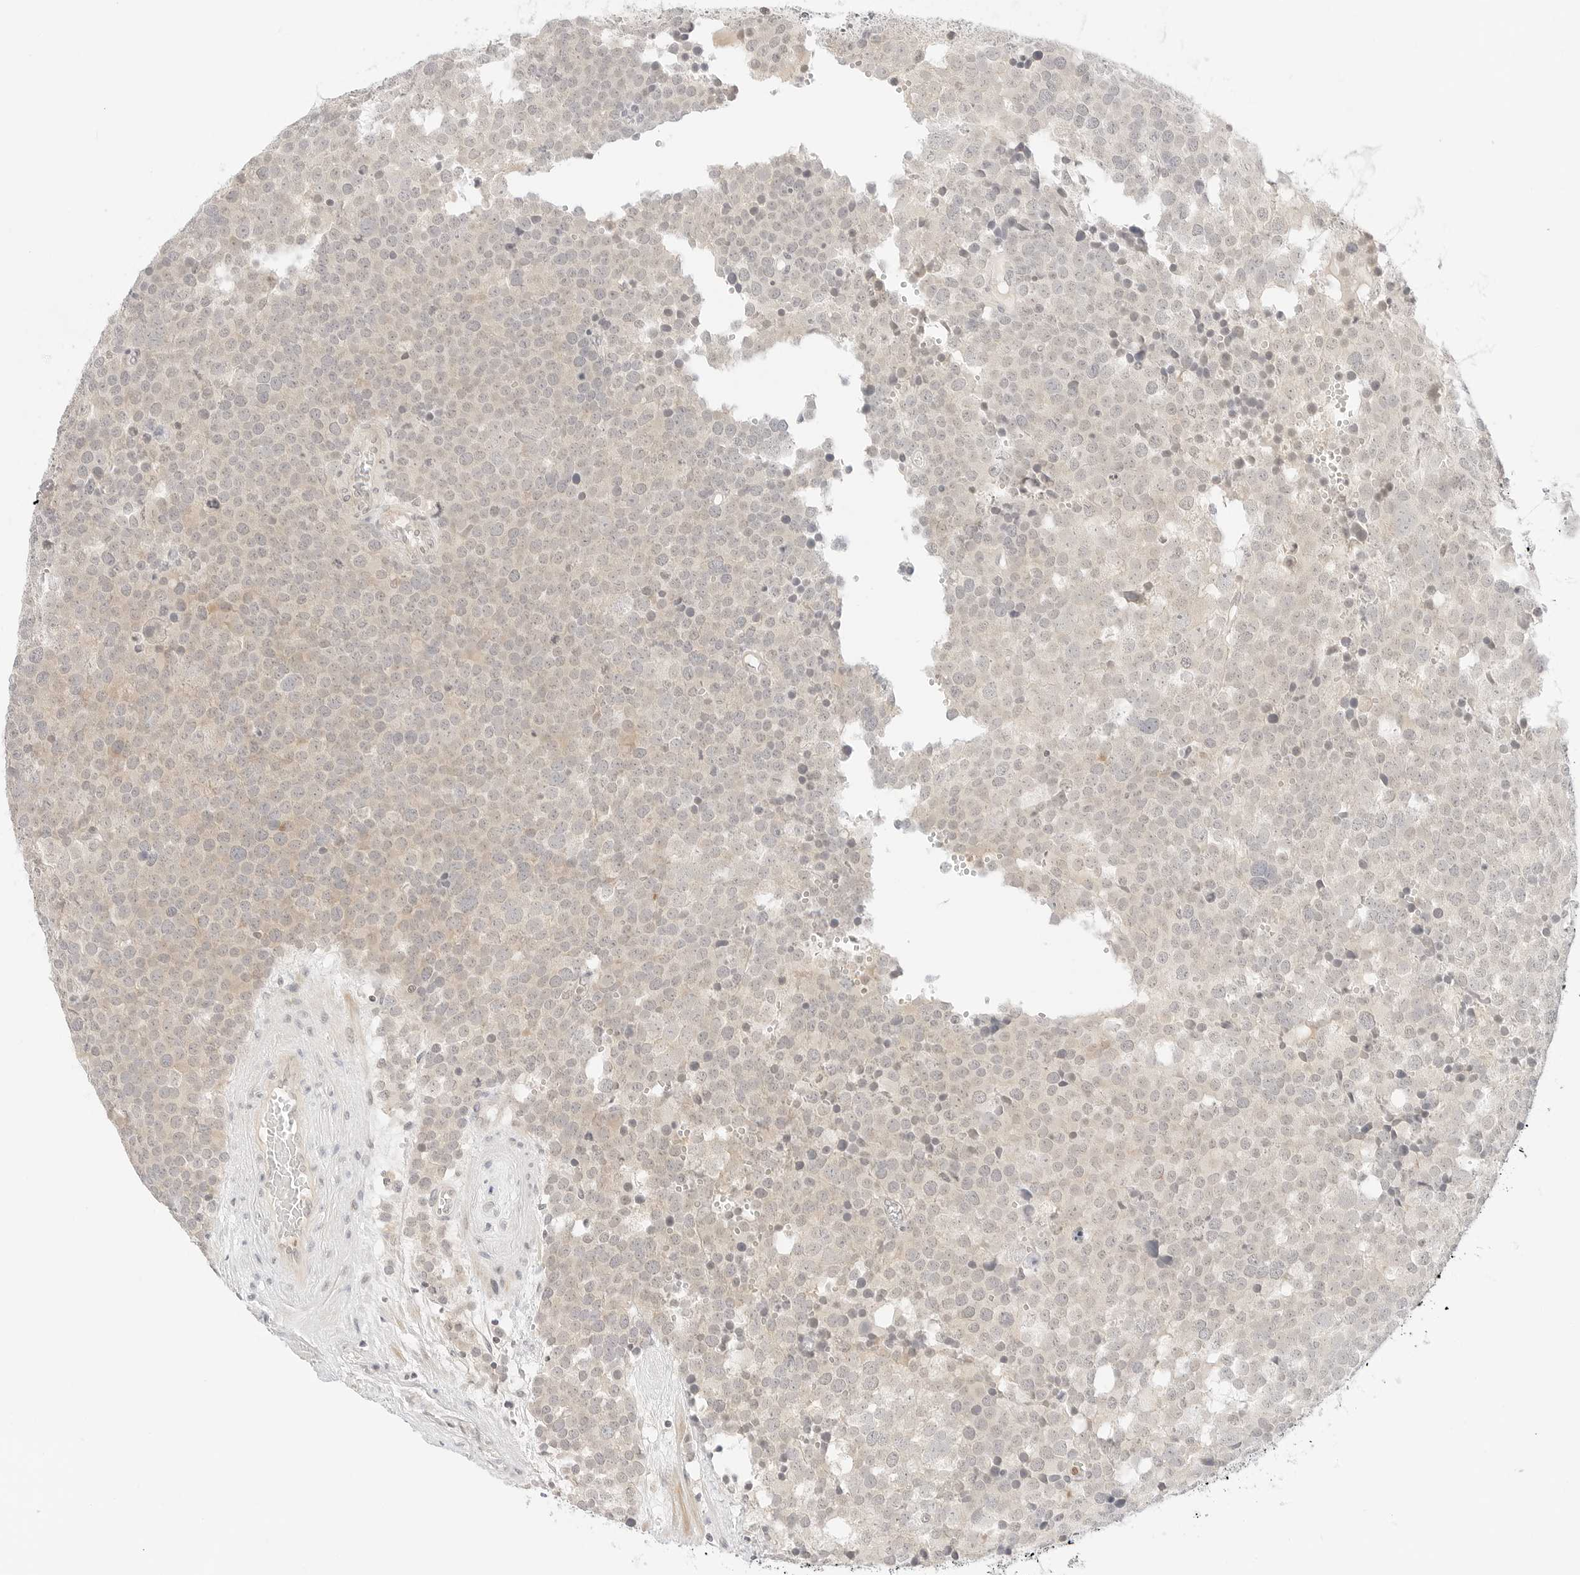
{"staining": {"intensity": "weak", "quantity": "<25%", "location": "cytoplasmic/membranous"}, "tissue": "testis cancer", "cell_type": "Tumor cells", "image_type": "cancer", "snomed": [{"axis": "morphology", "description": "Seminoma, NOS"}, {"axis": "topography", "description": "Testis"}], "caption": "Protein analysis of seminoma (testis) exhibits no significant staining in tumor cells. (Brightfield microscopy of DAB IHC at high magnification).", "gene": "GNAS", "patient": {"sex": "male", "age": 71}}